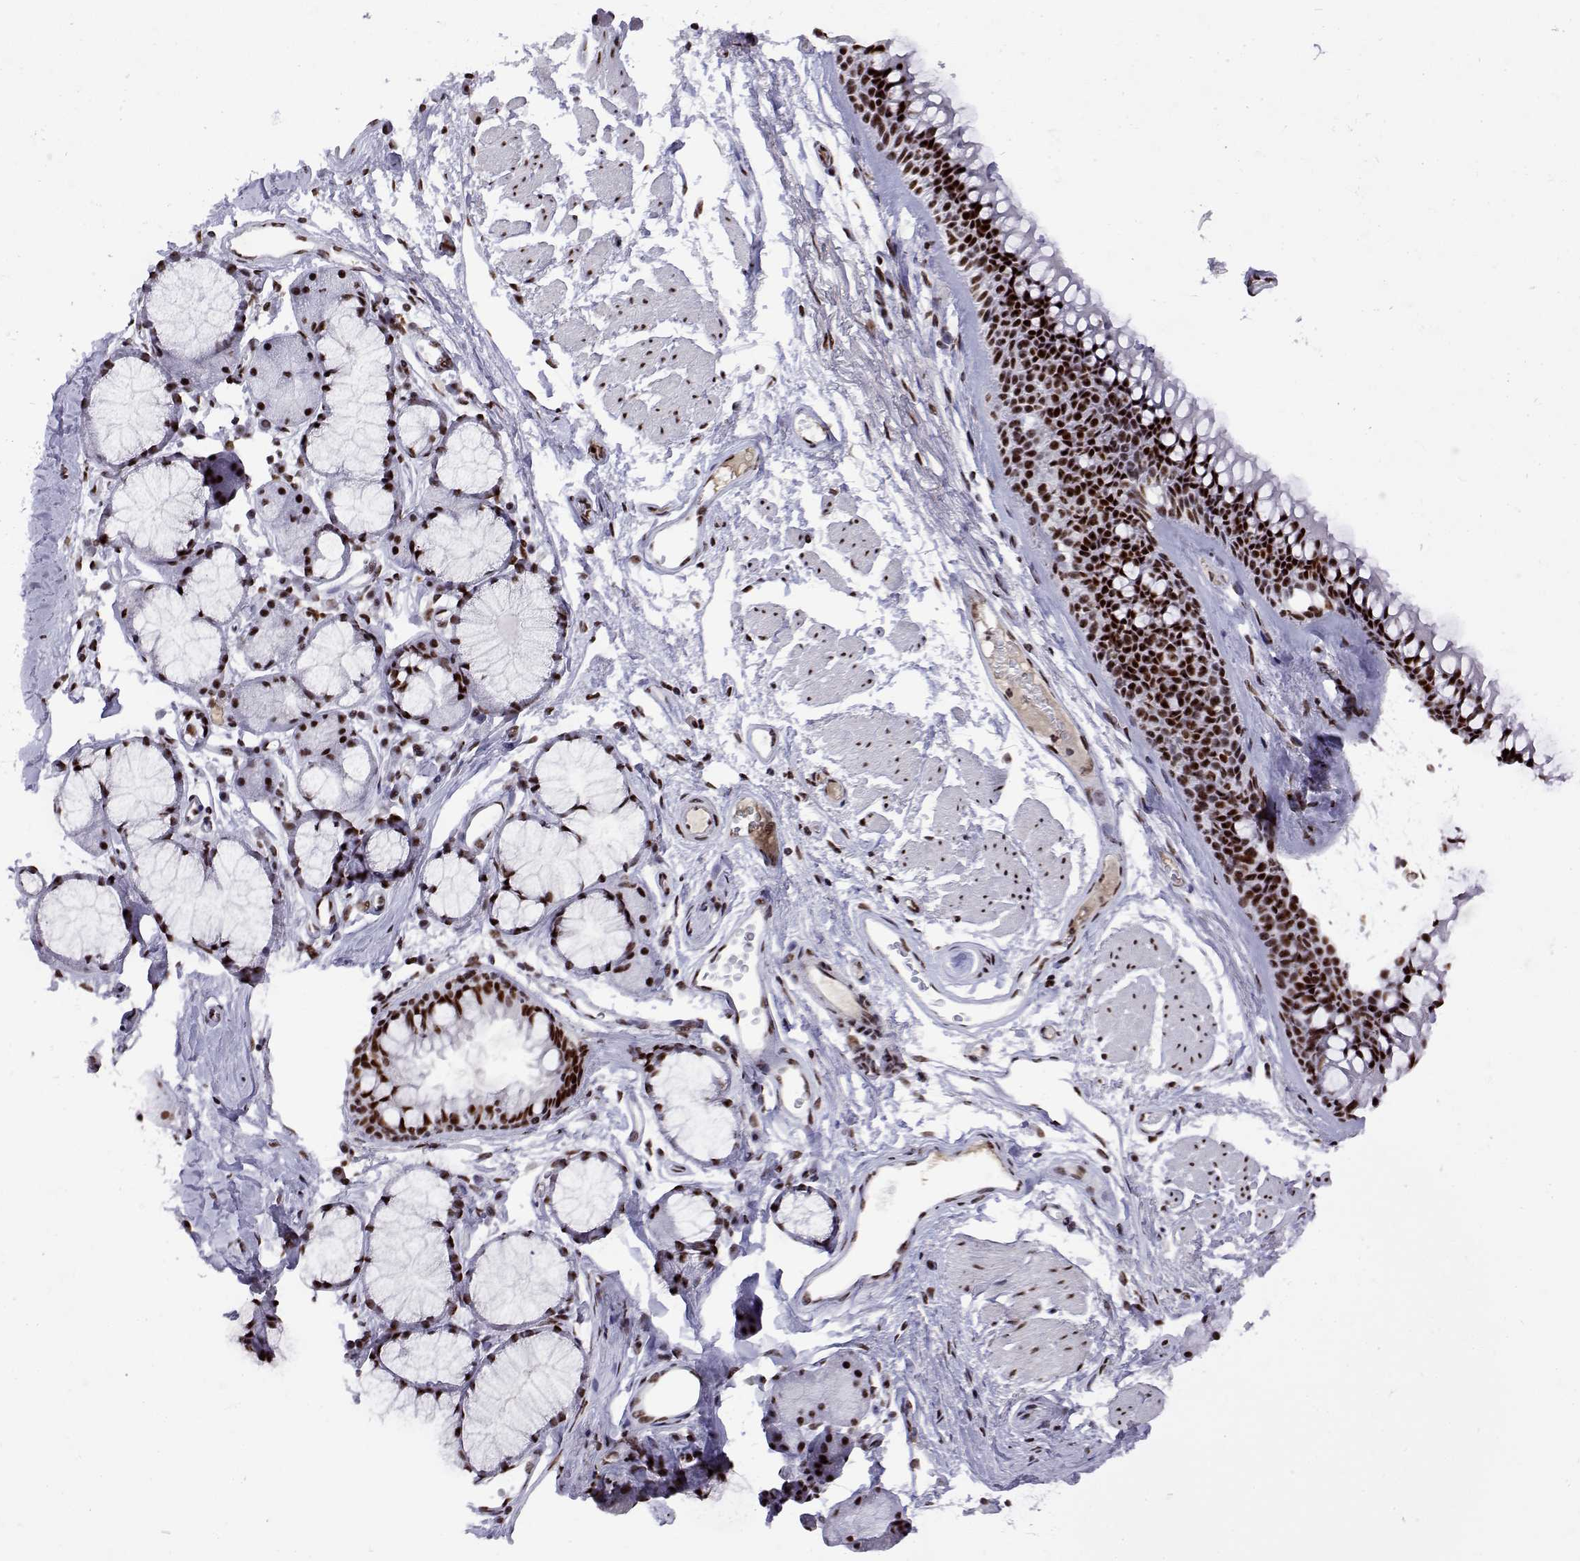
{"staining": {"intensity": "moderate", "quantity": ">75%", "location": "cytoplasmic/membranous,nuclear"}, "tissue": "adipose tissue", "cell_type": "Adipocytes", "image_type": "normal", "snomed": [{"axis": "morphology", "description": "Normal tissue, NOS"}, {"axis": "topography", "description": "Cartilage tissue"}, {"axis": "topography", "description": "Bronchus"}], "caption": "Immunohistochemical staining of normal adipose tissue demonstrates >75% levels of moderate cytoplasmic/membranous,nuclear protein expression in about >75% of adipocytes. The protein is stained brown, and the nuclei are stained in blue (DAB (3,3'-diaminobenzidine) IHC with brightfield microscopy, high magnification).", "gene": "POLDIP3", "patient": {"sex": "female", "age": 79}}